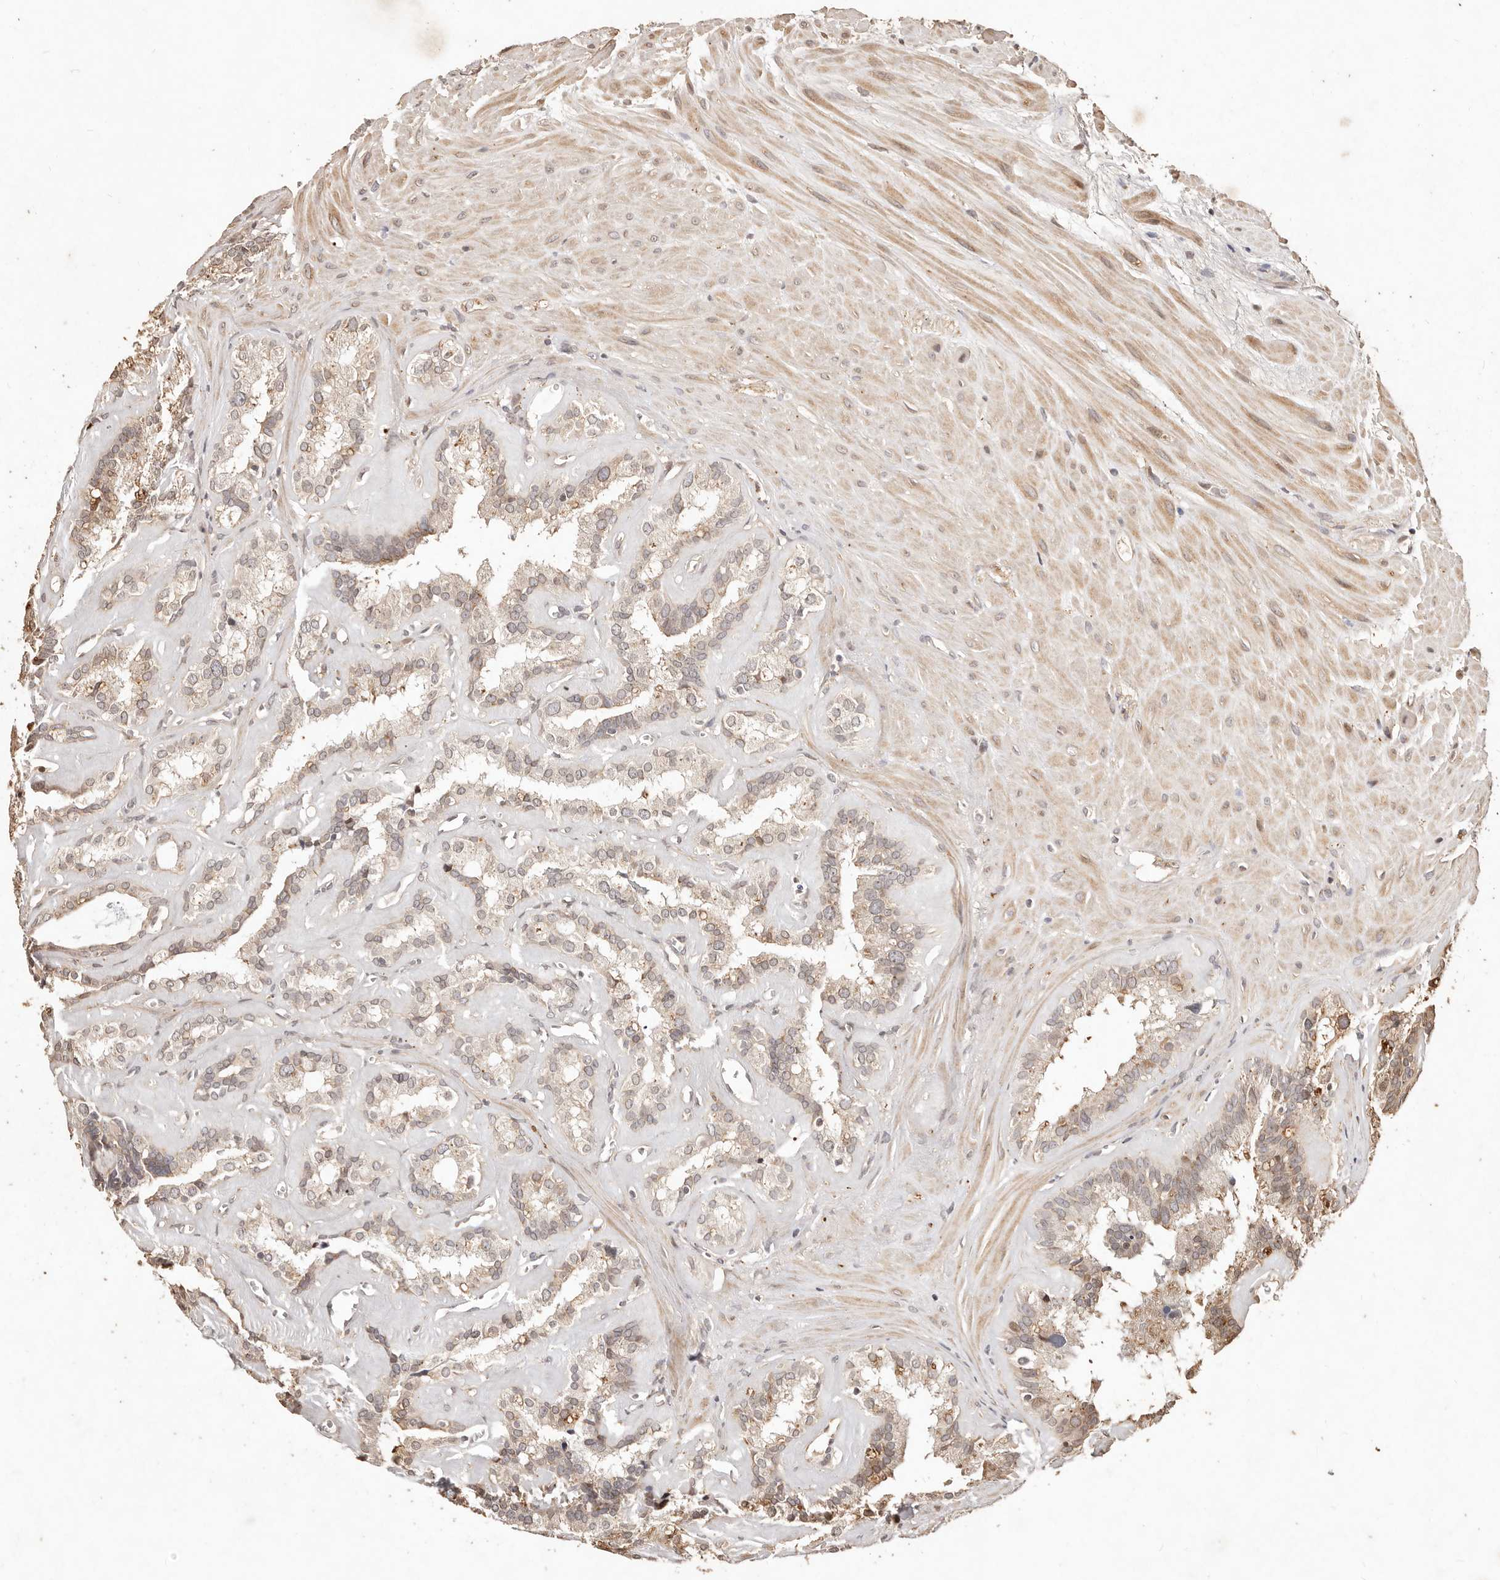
{"staining": {"intensity": "weak", "quantity": "25%-75%", "location": "cytoplasmic/membranous"}, "tissue": "seminal vesicle", "cell_type": "Glandular cells", "image_type": "normal", "snomed": [{"axis": "morphology", "description": "Normal tissue, NOS"}, {"axis": "topography", "description": "Prostate"}, {"axis": "topography", "description": "Seminal veicle"}], "caption": "IHC (DAB (3,3'-diaminobenzidine)) staining of benign seminal vesicle demonstrates weak cytoplasmic/membranous protein positivity in approximately 25%-75% of glandular cells.", "gene": "KIF9", "patient": {"sex": "male", "age": 59}}